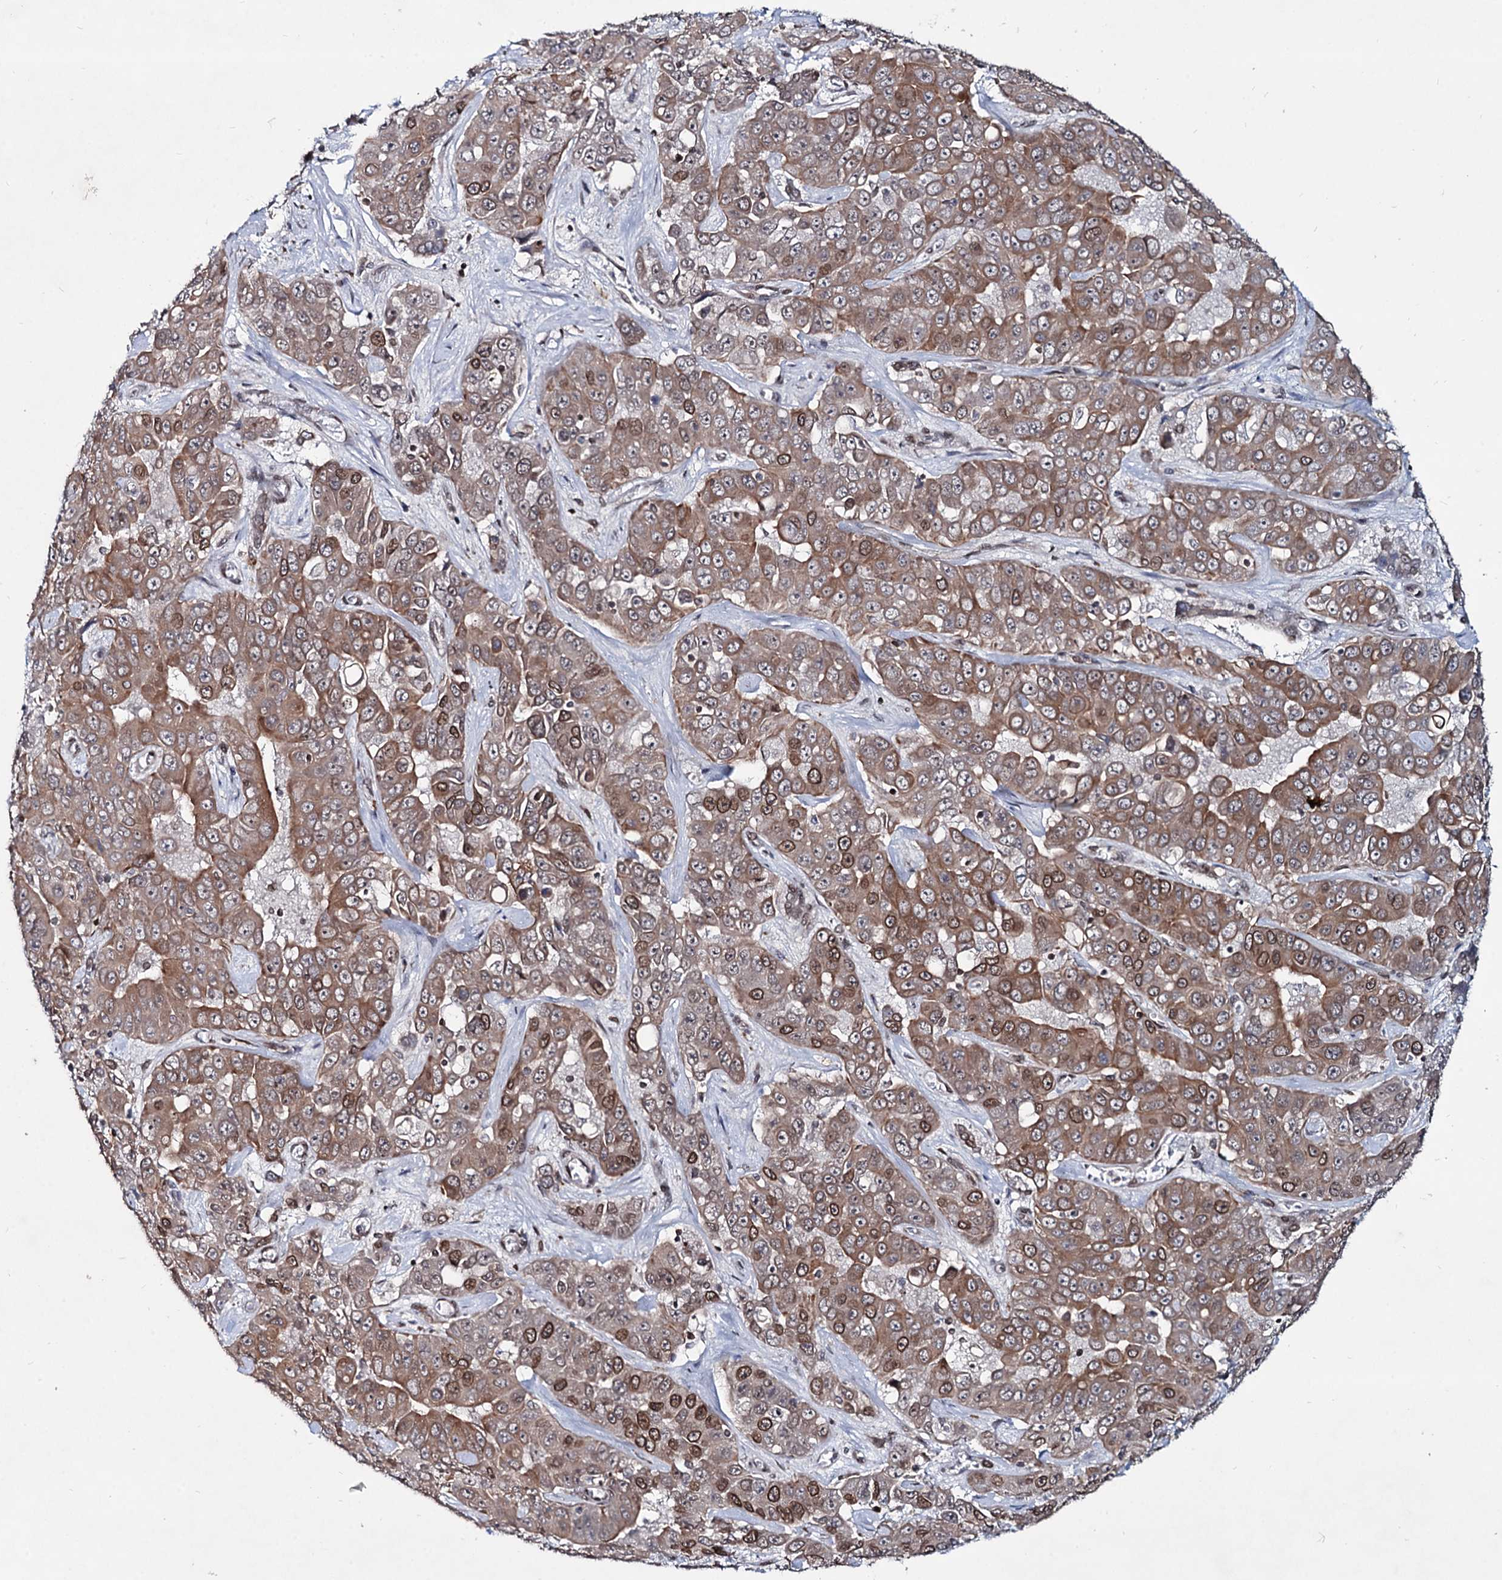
{"staining": {"intensity": "moderate", "quantity": ">75%", "location": "cytoplasmic/membranous,nuclear"}, "tissue": "liver cancer", "cell_type": "Tumor cells", "image_type": "cancer", "snomed": [{"axis": "morphology", "description": "Cholangiocarcinoma"}, {"axis": "topography", "description": "Liver"}], "caption": "Immunohistochemical staining of human liver cancer (cholangiocarcinoma) exhibits medium levels of moderate cytoplasmic/membranous and nuclear protein positivity in about >75% of tumor cells.", "gene": "RNF6", "patient": {"sex": "female", "age": 52}}